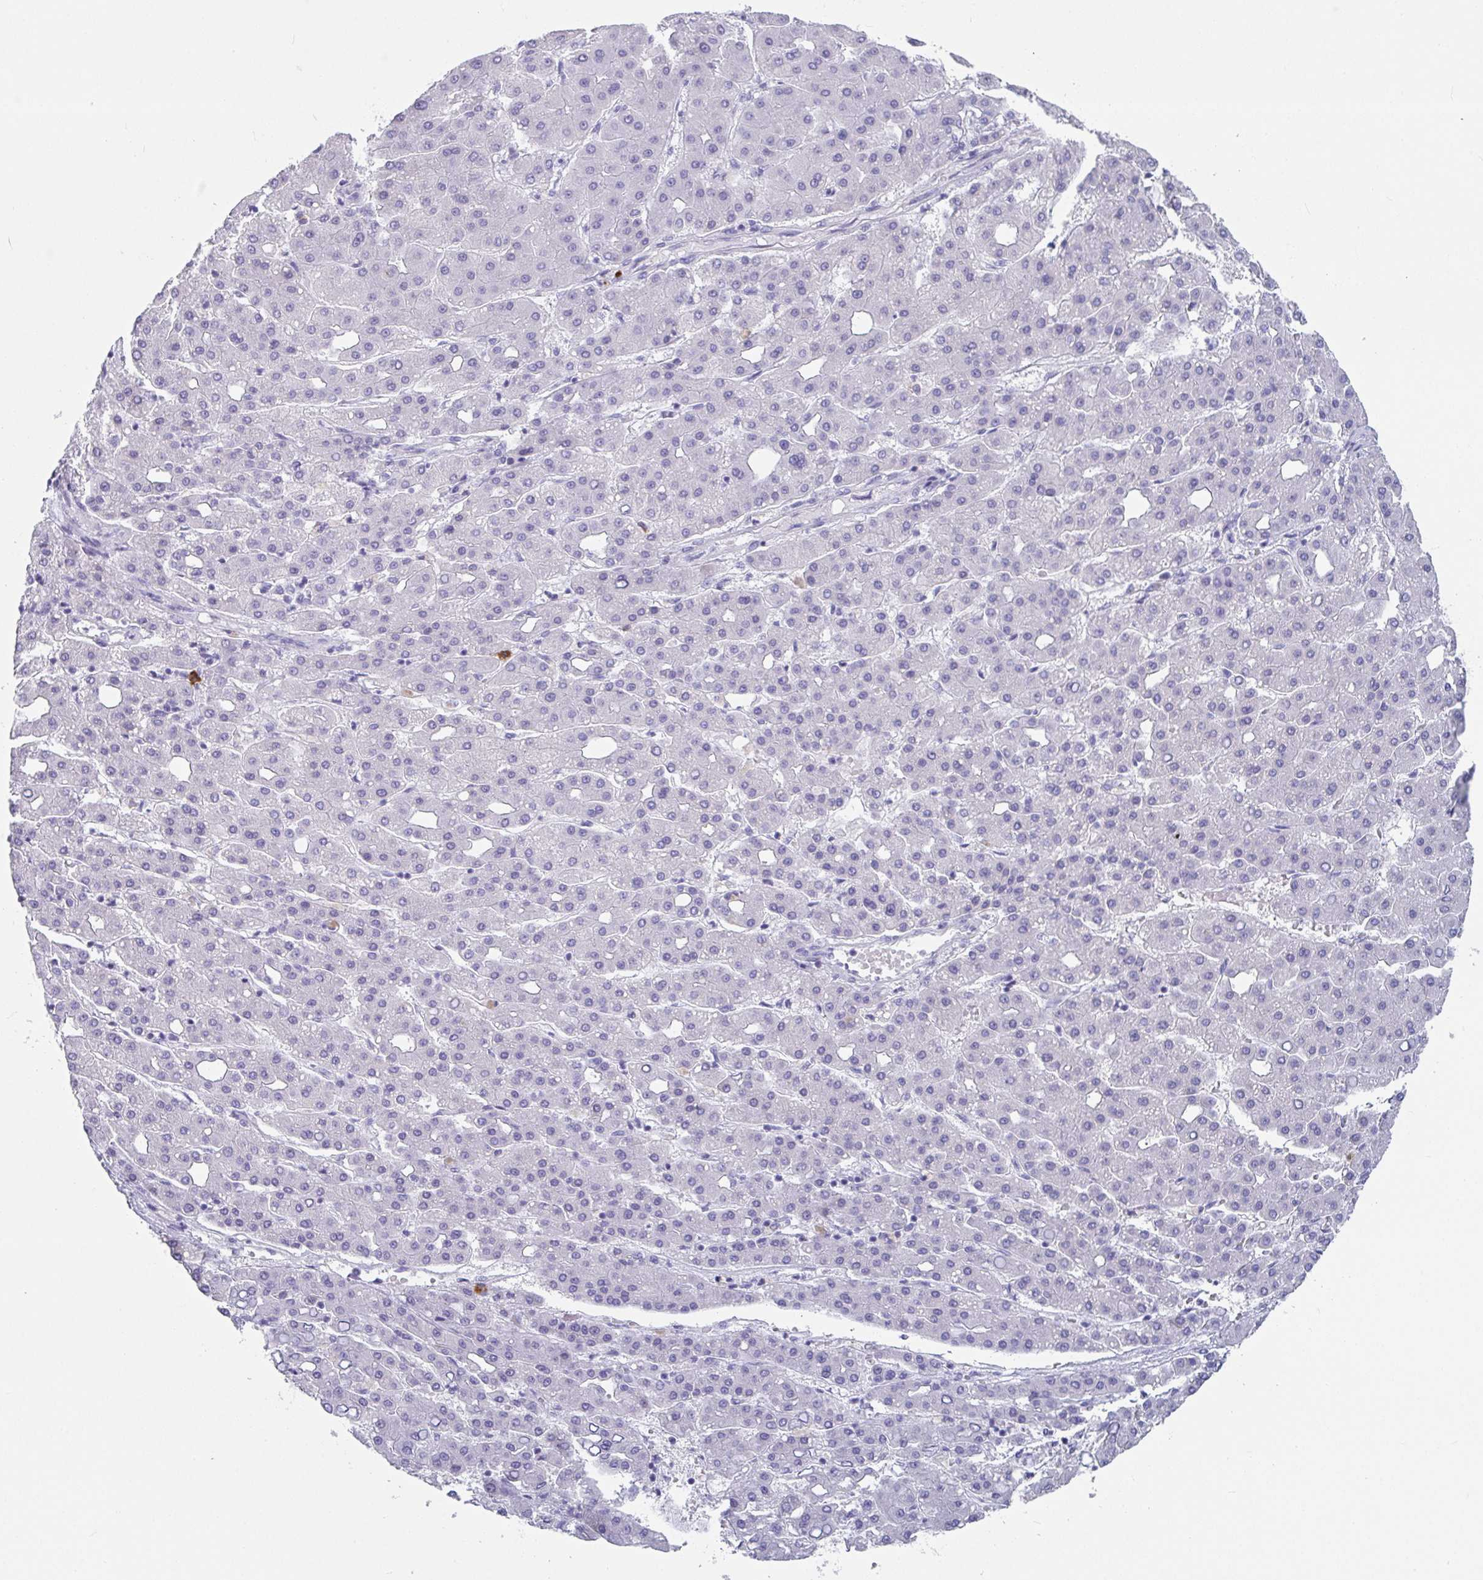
{"staining": {"intensity": "negative", "quantity": "none", "location": "none"}, "tissue": "liver cancer", "cell_type": "Tumor cells", "image_type": "cancer", "snomed": [{"axis": "morphology", "description": "Carcinoma, Hepatocellular, NOS"}, {"axis": "topography", "description": "Liver"}], "caption": "Histopathology image shows no significant protein expression in tumor cells of liver cancer (hepatocellular carcinoma).", "gene": "PLA2G1B", "patient": {"sex": "male", "age": 65}}